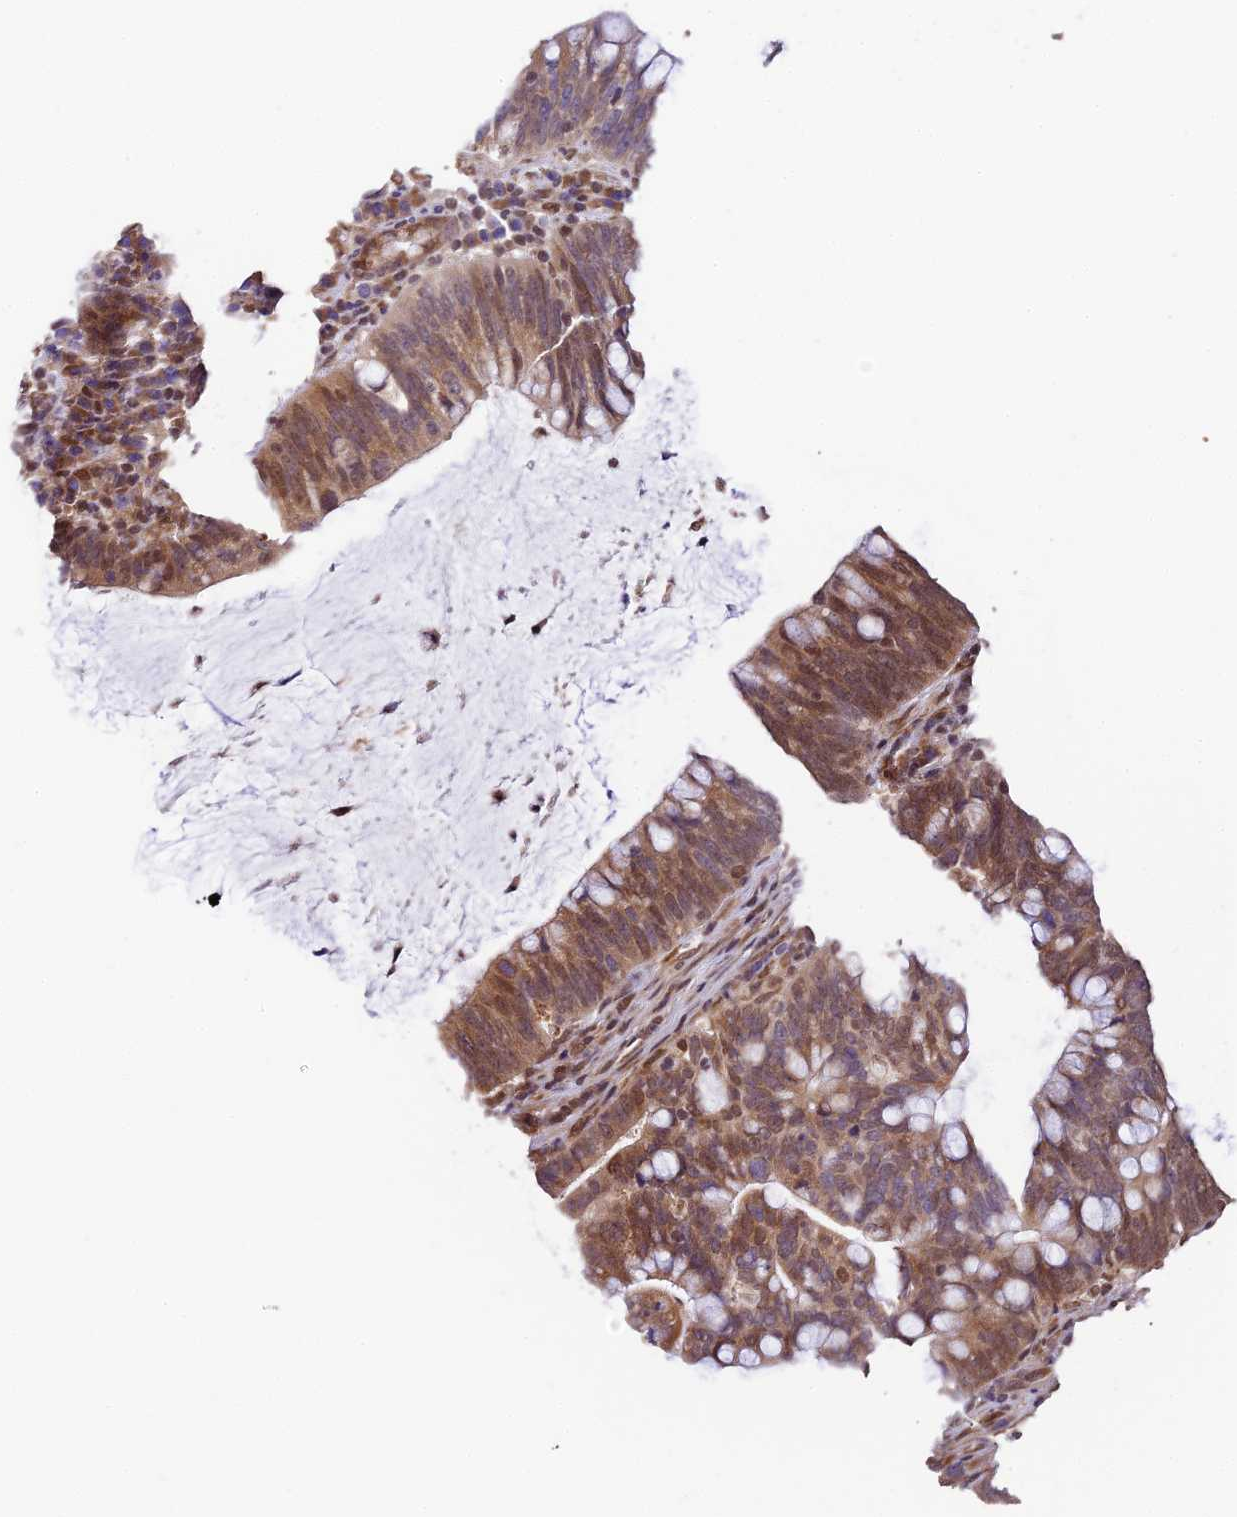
{"staining": {"intensity": "moderate", "quantity": "25%-75%", "location": "cytoplasmic/membranous"}, "tissue": "colorectal cancer", "cell_type": "Tumor cells", "image_type": "cancer", "snomed": [{"axis": "morphology", "description": "Adenocarcinoma, NOS"}, {"axis": "topography", "description": "Colon"}], "caption": "Adenocarcinoma (colorectal) stained with a brown dye shows moderate cytoplasmic/membranous positive expression in about 25%-75% of tumor cells.", "gene": "TRIM22", "patient": {"sex": "female", "age": 66}}